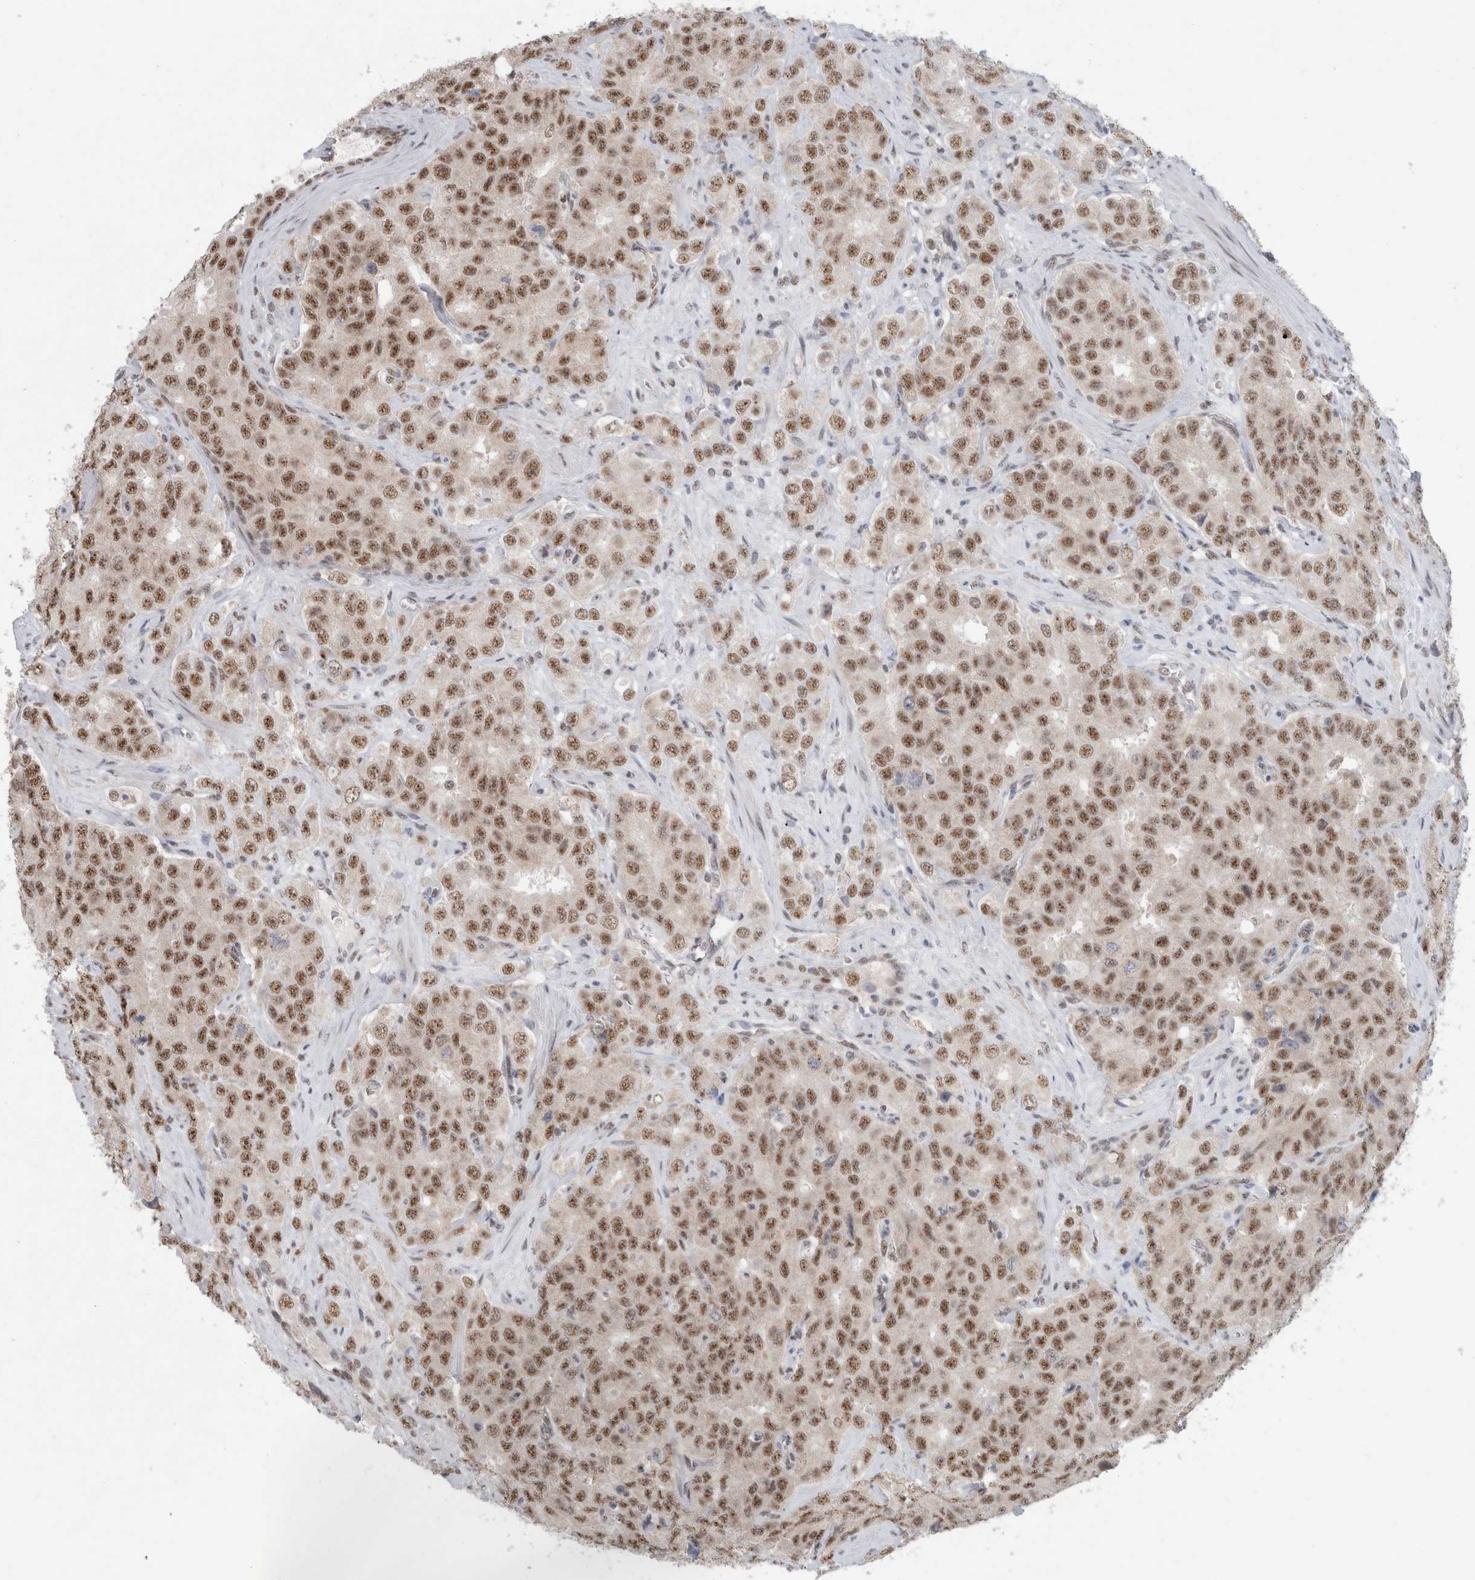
{"staining": {"intensity": "moderate", "quantity": ">75%", "location": "nuclear"}, "tissue": "prostate cancer", "cell_type": "Tumor cells", "image_type": "cancer", "snomed": [{"axis": "morphology", "description": "Adenocarcinoma, High grade"}, {"axis": "topography", "description": "Prostate"}], "caption": "A brown stain highlights moderate nuclear staining of a protein in prostate cancer tumor cells.", "gene": "TRMT12", "patient": {"sex": "male", "age": 58}}